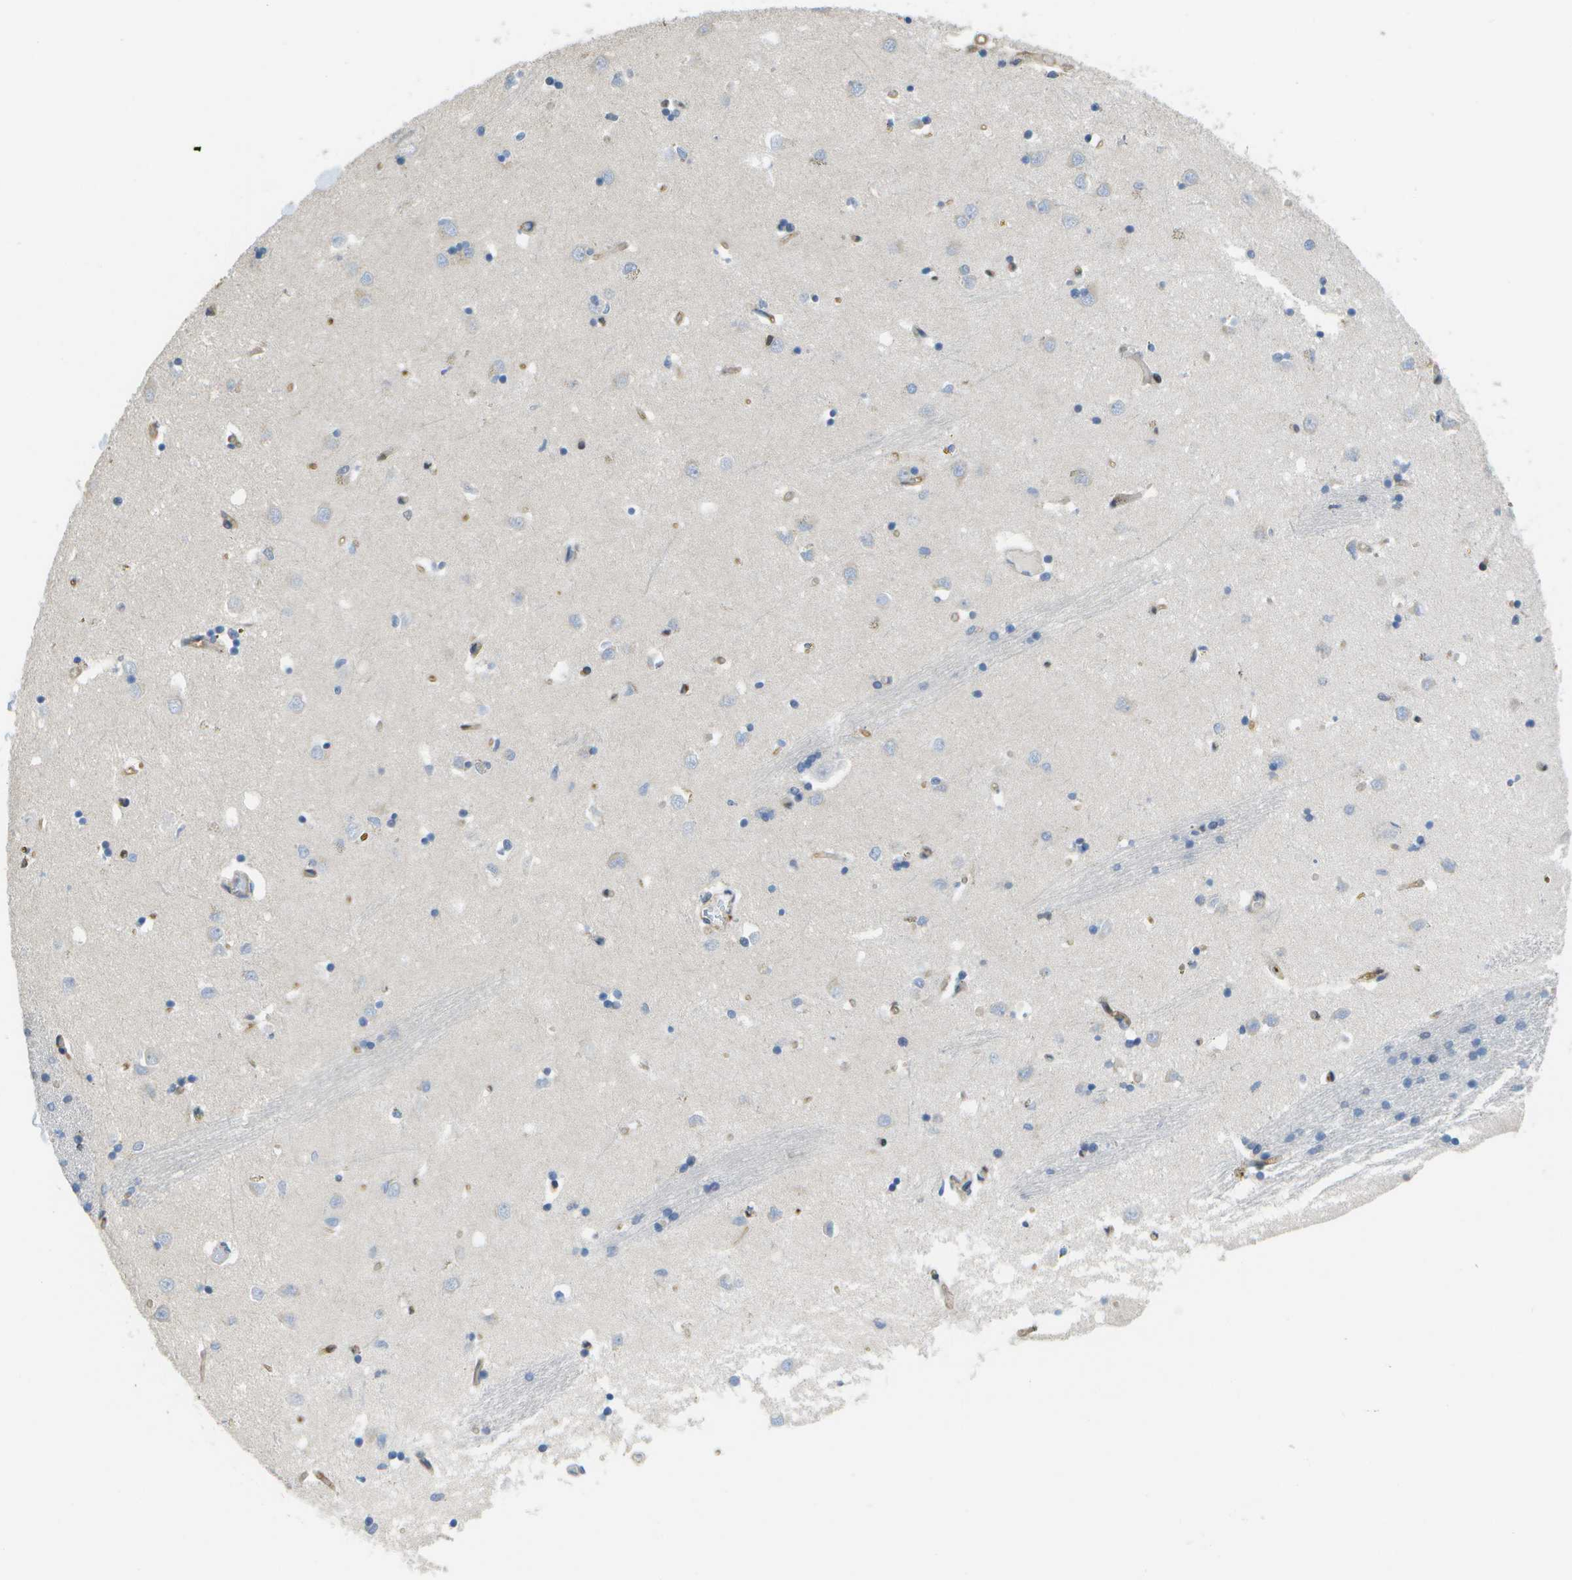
{"staining": {"intensity": "negative", "quantity": "none", "location": "none"}, "tissue": "caudate", "cell_type": "Glial cells", "image_type": "normal", "snomed": [{"axis": "morphology", "description": "Normal tissue, NOS"}, {"axis": "topography", "description": "Lateral ventricle wall"}], "caption": "An IHC histopathology image of unremarkable caudate is shown. There is no staining in glial cells of caudate.", "gene": "RCSD1", "patient": {"sex": "female", "age": 19}}